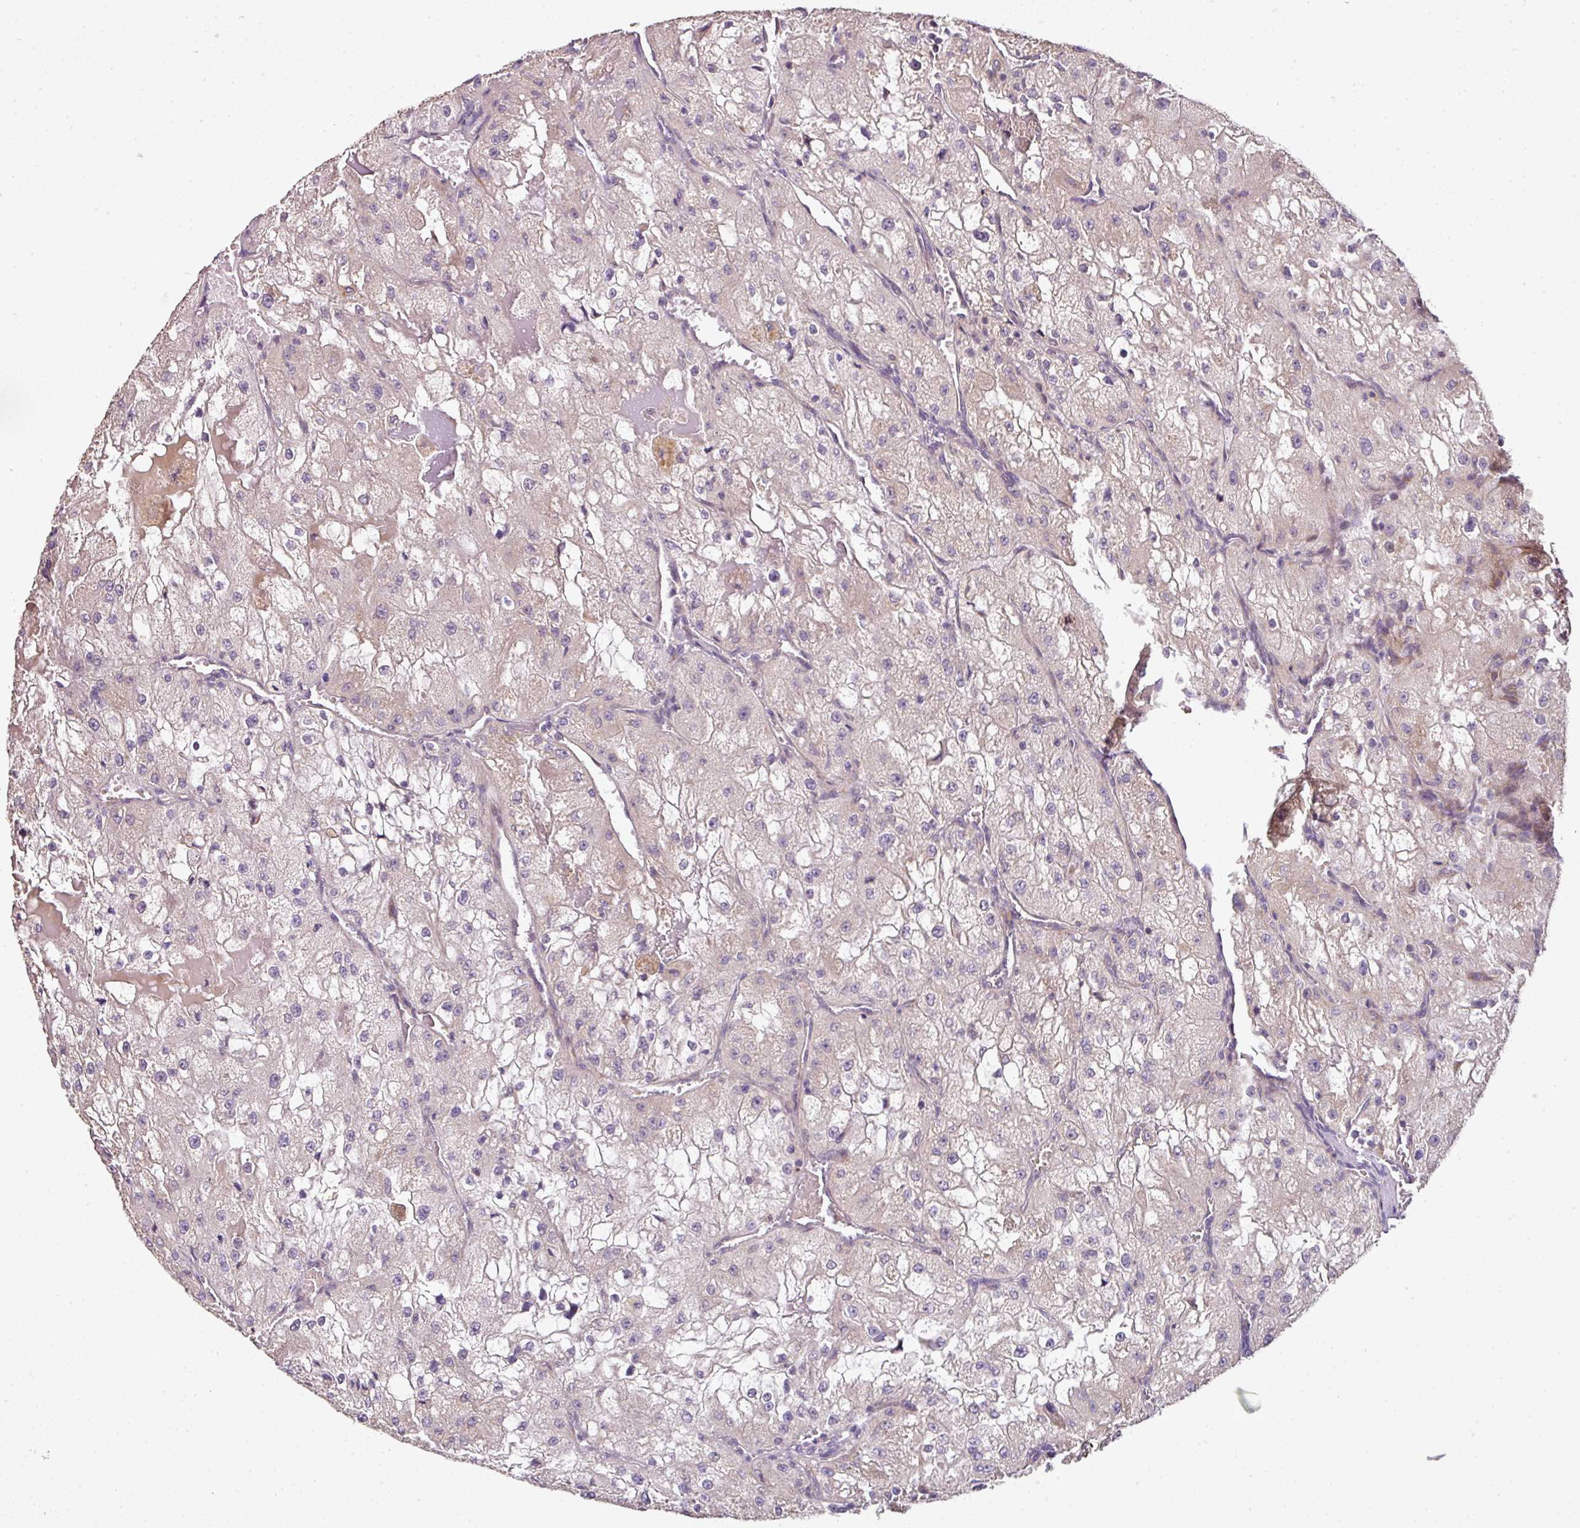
{"staining": {"intensity": "negative", "quantity": "none", "location": "none"}, "tissue": "renal cancer", "cell_type": "Tumor cells", "image_type": "cancer", "snomed": [{"axis": "morphology", "description": "Adenocarcinoma, NOS"}, {"axis": "topography", "description": "Kidney"}], "caption": "The immunohistochemistry image has no significant positivity in tumor cells of adenocarcinoma (renal) tissue.", "gene": "SPCS3", "patient": {"sex": "female", "age": 74}}